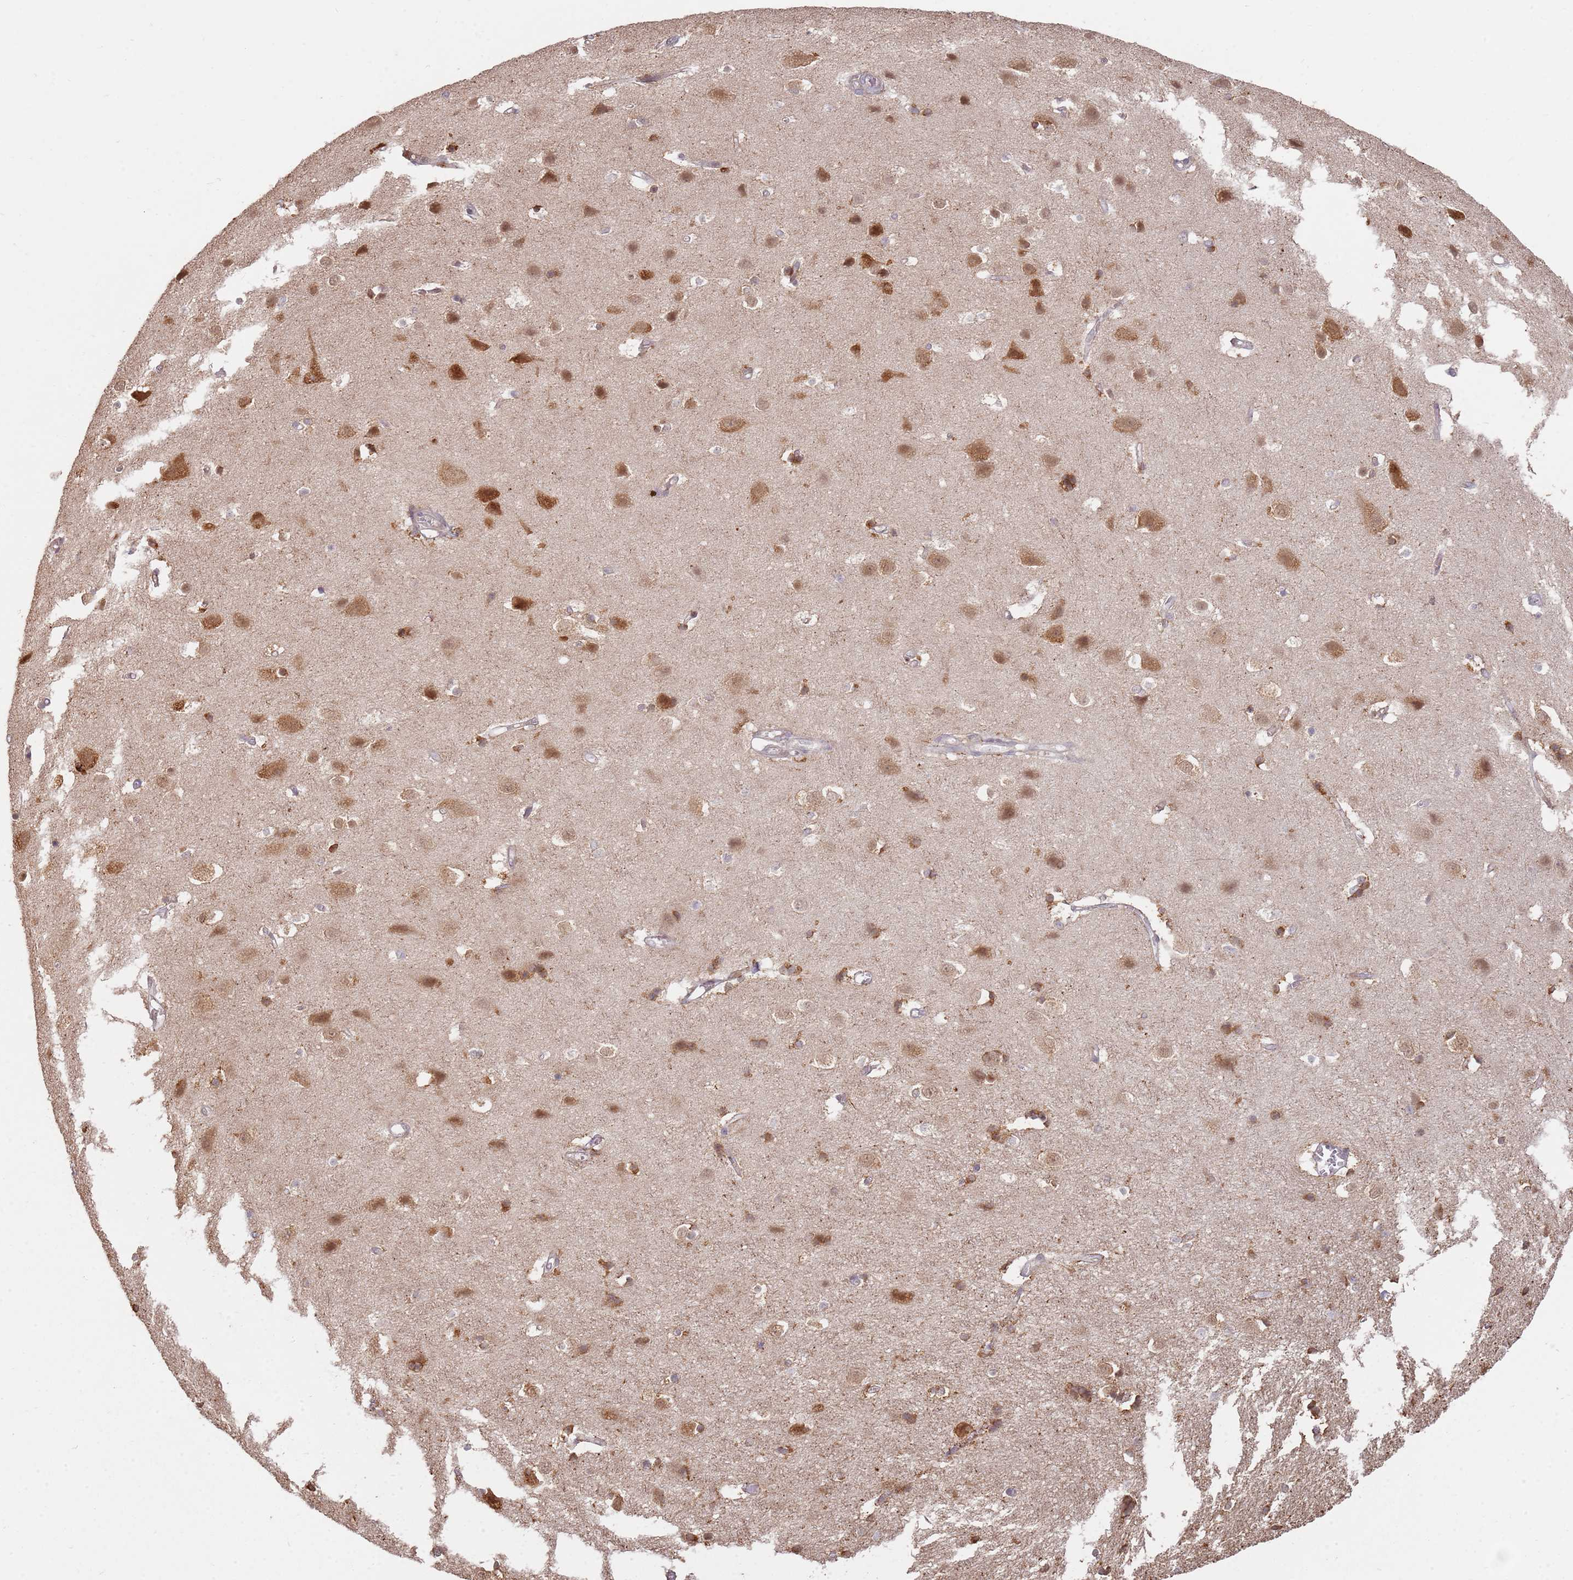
{"staining": {"intensity": "weak", "quantity": "25%-75%", "location": "cytoplasmic/membranous"}, "tissue": "cerebral cortex", "cell_type": "Endothelial cells", "image_type": "normal", "snomed": [{"axis": "morphology", "description": "Normal tissue, NOS"}, {"axis": "topography", "description": "Cerebral cortex"}], "caption": "Protein staining demonstrates weak cytoplasmic/membranous staining in approximately 25%-75% of endothelial cells in unremarkable cerebral cortex.", "gene": "MPEG1", "patient": {"sex": "male", "age": 54}}